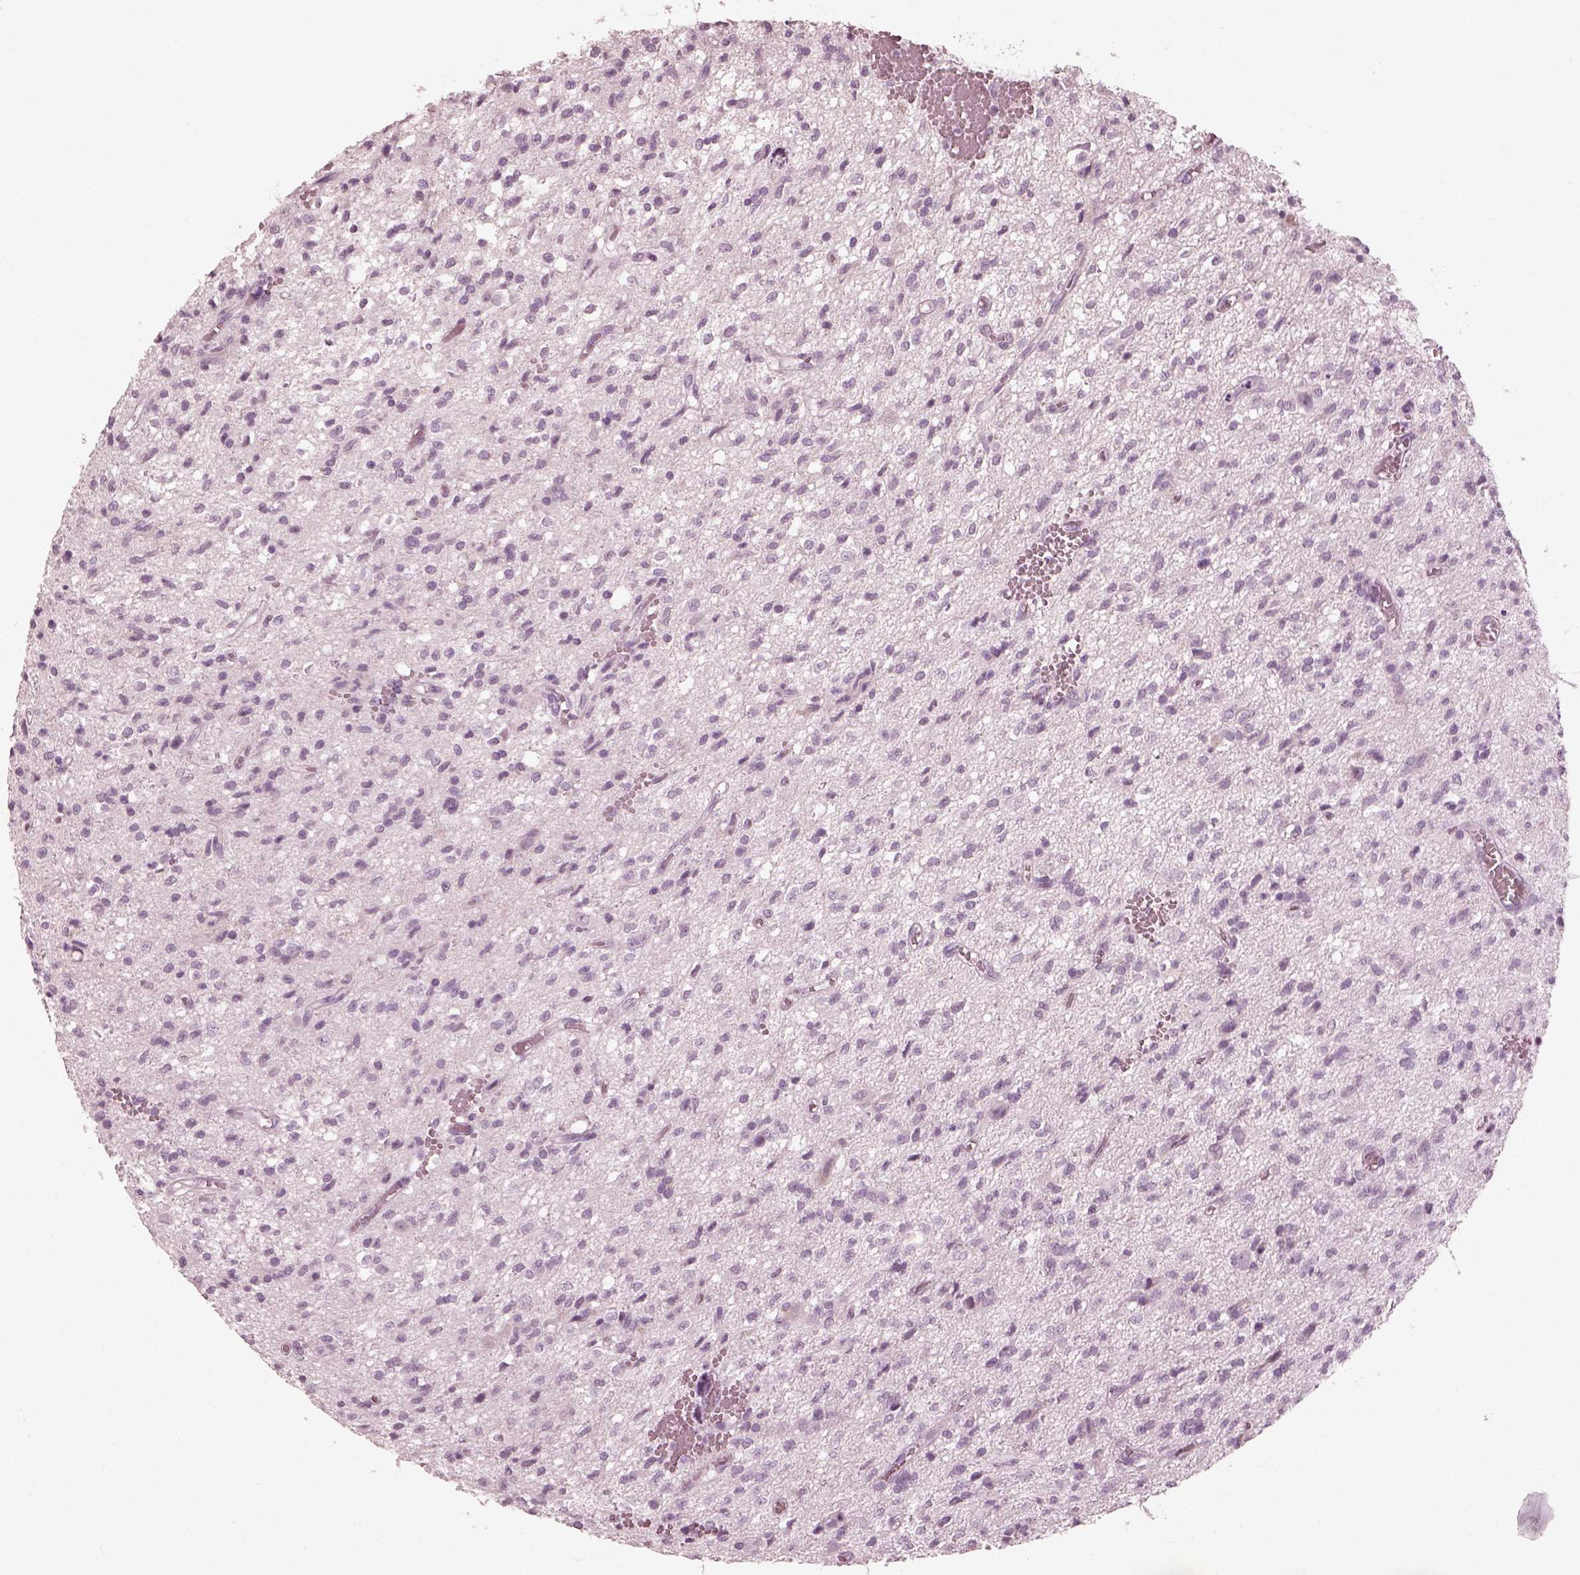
{"staining": {"intensity": "negative", "quantity": "none", "location": "none"}, "tissue": "glioma", "cell_type": "Tumor cells", "image_type": "cancer", "snomed": [{"axis": "morphology", "description": "Glioma, malignant, Low grade"}, {"axis": "topography", "description": "Brain"}], "caption": "An immunohistochemistry histopathology image of glioma is shown. There is no staining in tumor cells of glioma. The staining is performed using DAB brown chromogen with nuclei counter-stained in using hematoxylin.", "gene": "SAXO2", "patient": {"sex": "male", "age": 64}}